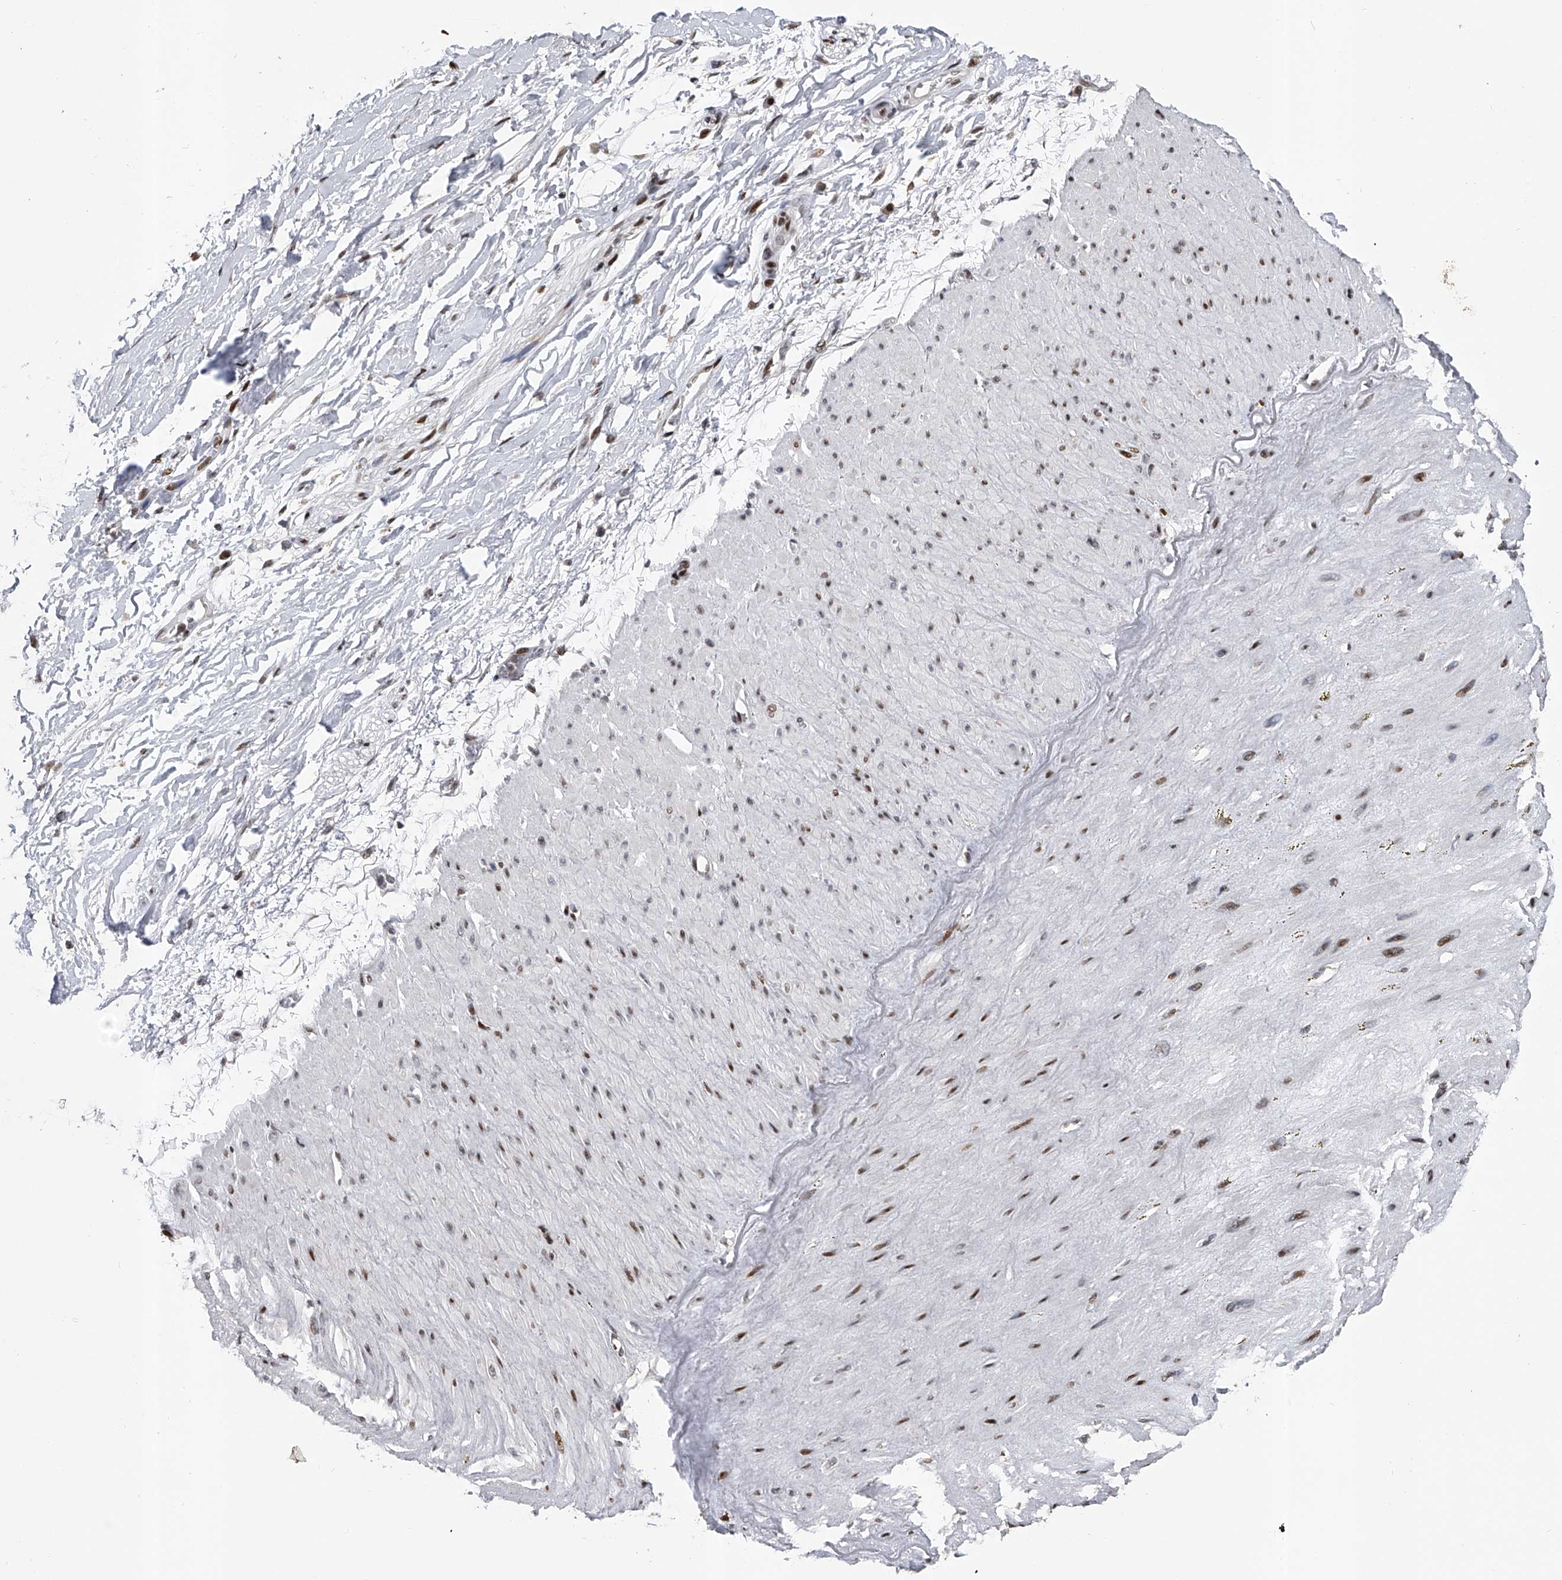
{"staining": {"intensity": "moderate", "quantity": ">75%", "location": "nuclear"}, "tissue": "adipose tissue", "cell_type": "Adipocytes", "image_type": "normal", "snomed": [{"axis": "morphology", "description": "Normal tissue, NOS"}, {"axis": "topography", "description": "Soft tissue"}], "caption": "High-power microscopy captured an IHC photomicrograph of benign adipose tissue, revealing moderate nuclear staining in approximately >75% of adipocytes.", "gene": "RWDD2A", "patient": {"sex": "male", "age": 72}}